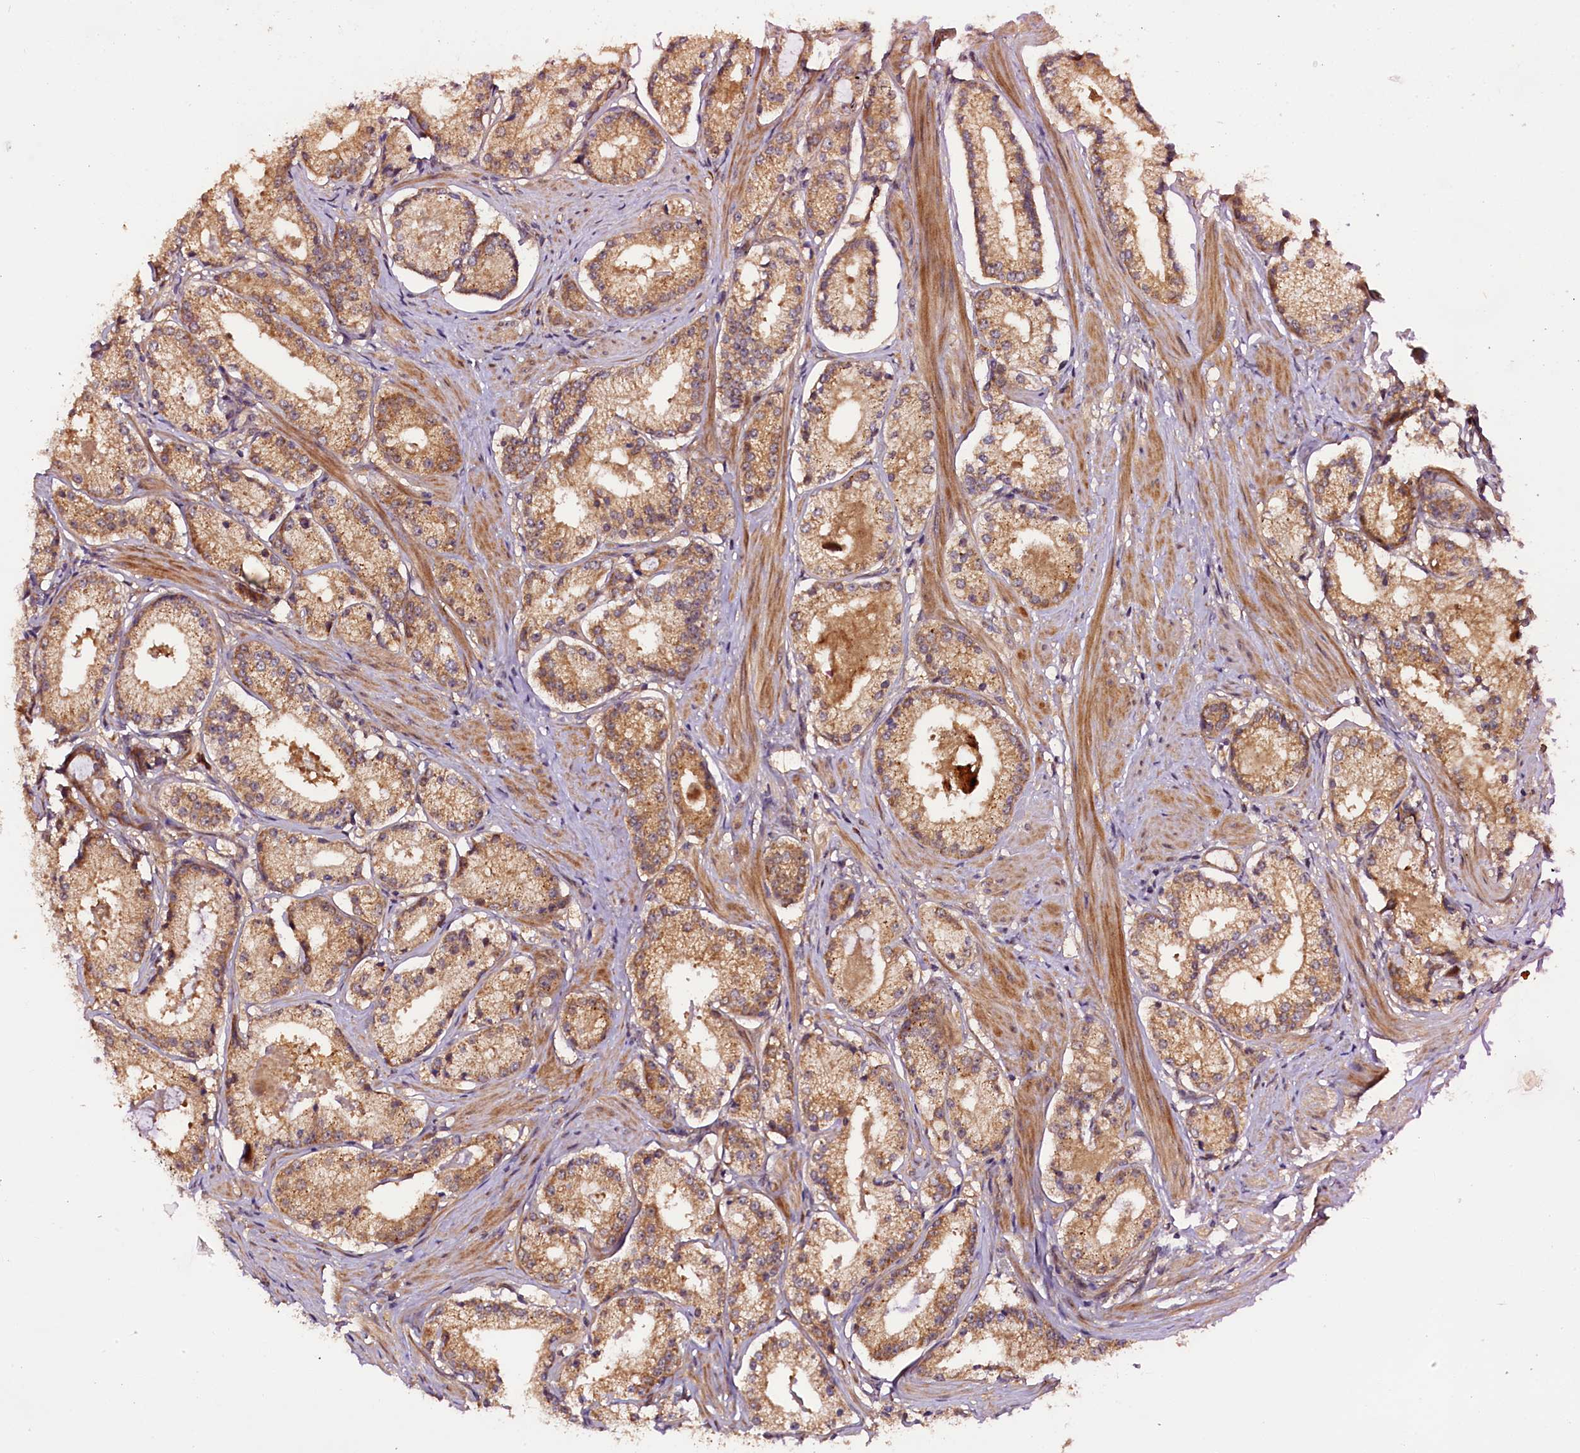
{"staining": {"intensity": "moderate", "quantity": ">75%", "location": "cytoplasmic/membranous"}, "tissue": "prostate cancer", "cell_type": "Tumor cells", "image_type": "cancer", "snomed": [{"axis": "morphology", "description": "Adenocarcinoma, Low grade"}, {"axis": "topography", "description": "Prostate"}], "caption": "Prostate cancer (low-grade adenocarcinoma) was stained to show a protein in brown. There is medium levels of moderate cytoplasmic/membranous expression in about >75% of tumor cells. Ihc stains the protein in brown and the nuclei are stained blue.", "gene": "RPUSD2", "patient": {"sex": "male", "age": 57}}